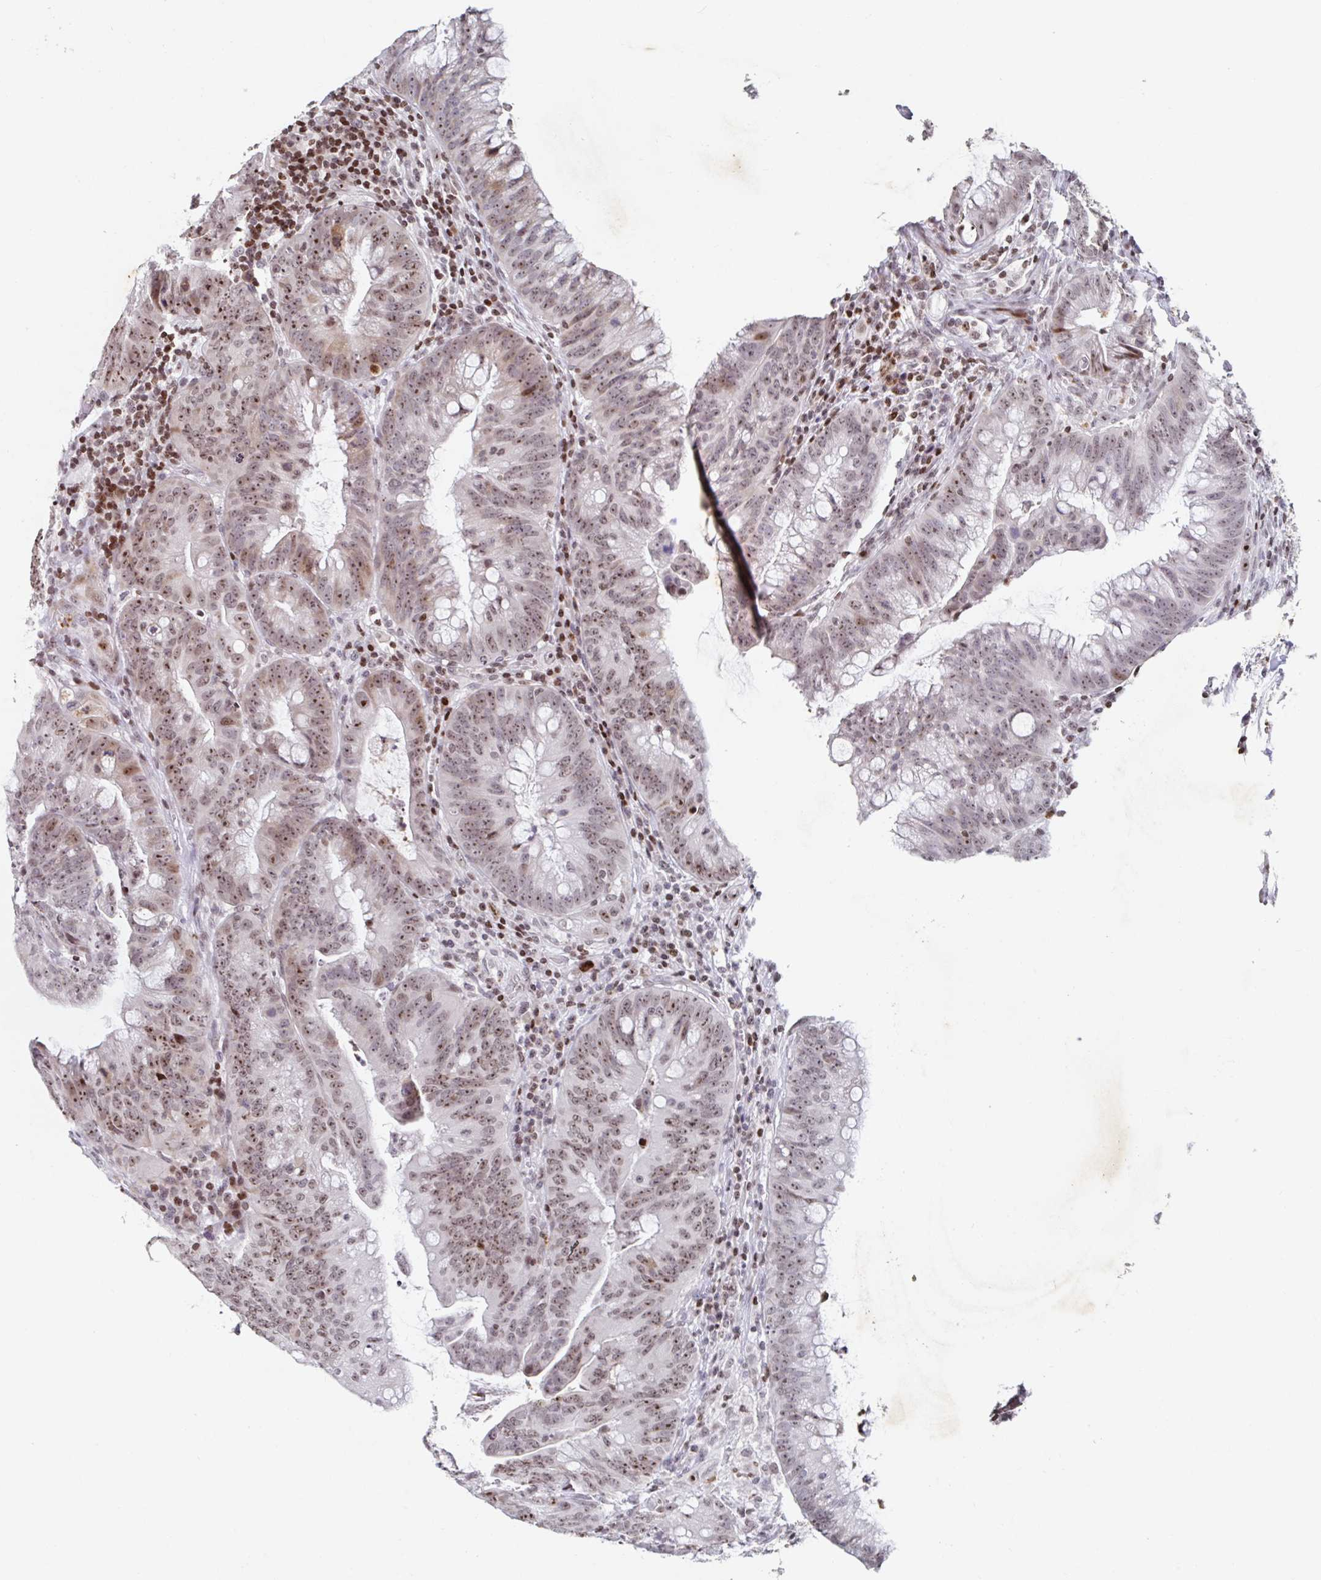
{"staining": {"intensity": "moderate", "quantity": "25%-75%", "location": "nuclear"}, "tissue": "colorectal cancer", "cell_type": "Tumor cells", "image_type": "cancer", "snomed": [{"axis": "morphology", "description": "Adenocarcinoma, NOS"}, {"axis": "topography", "description": "Colon"}], "caption": "Moderate nuclear positivity for a protein is identified in about 25%-75% of tumor cells of colorectal cancer using immunohistochemistry (IHC).", "gene": "C19orf53", "patient": {"sex": "male", "age": 62}}